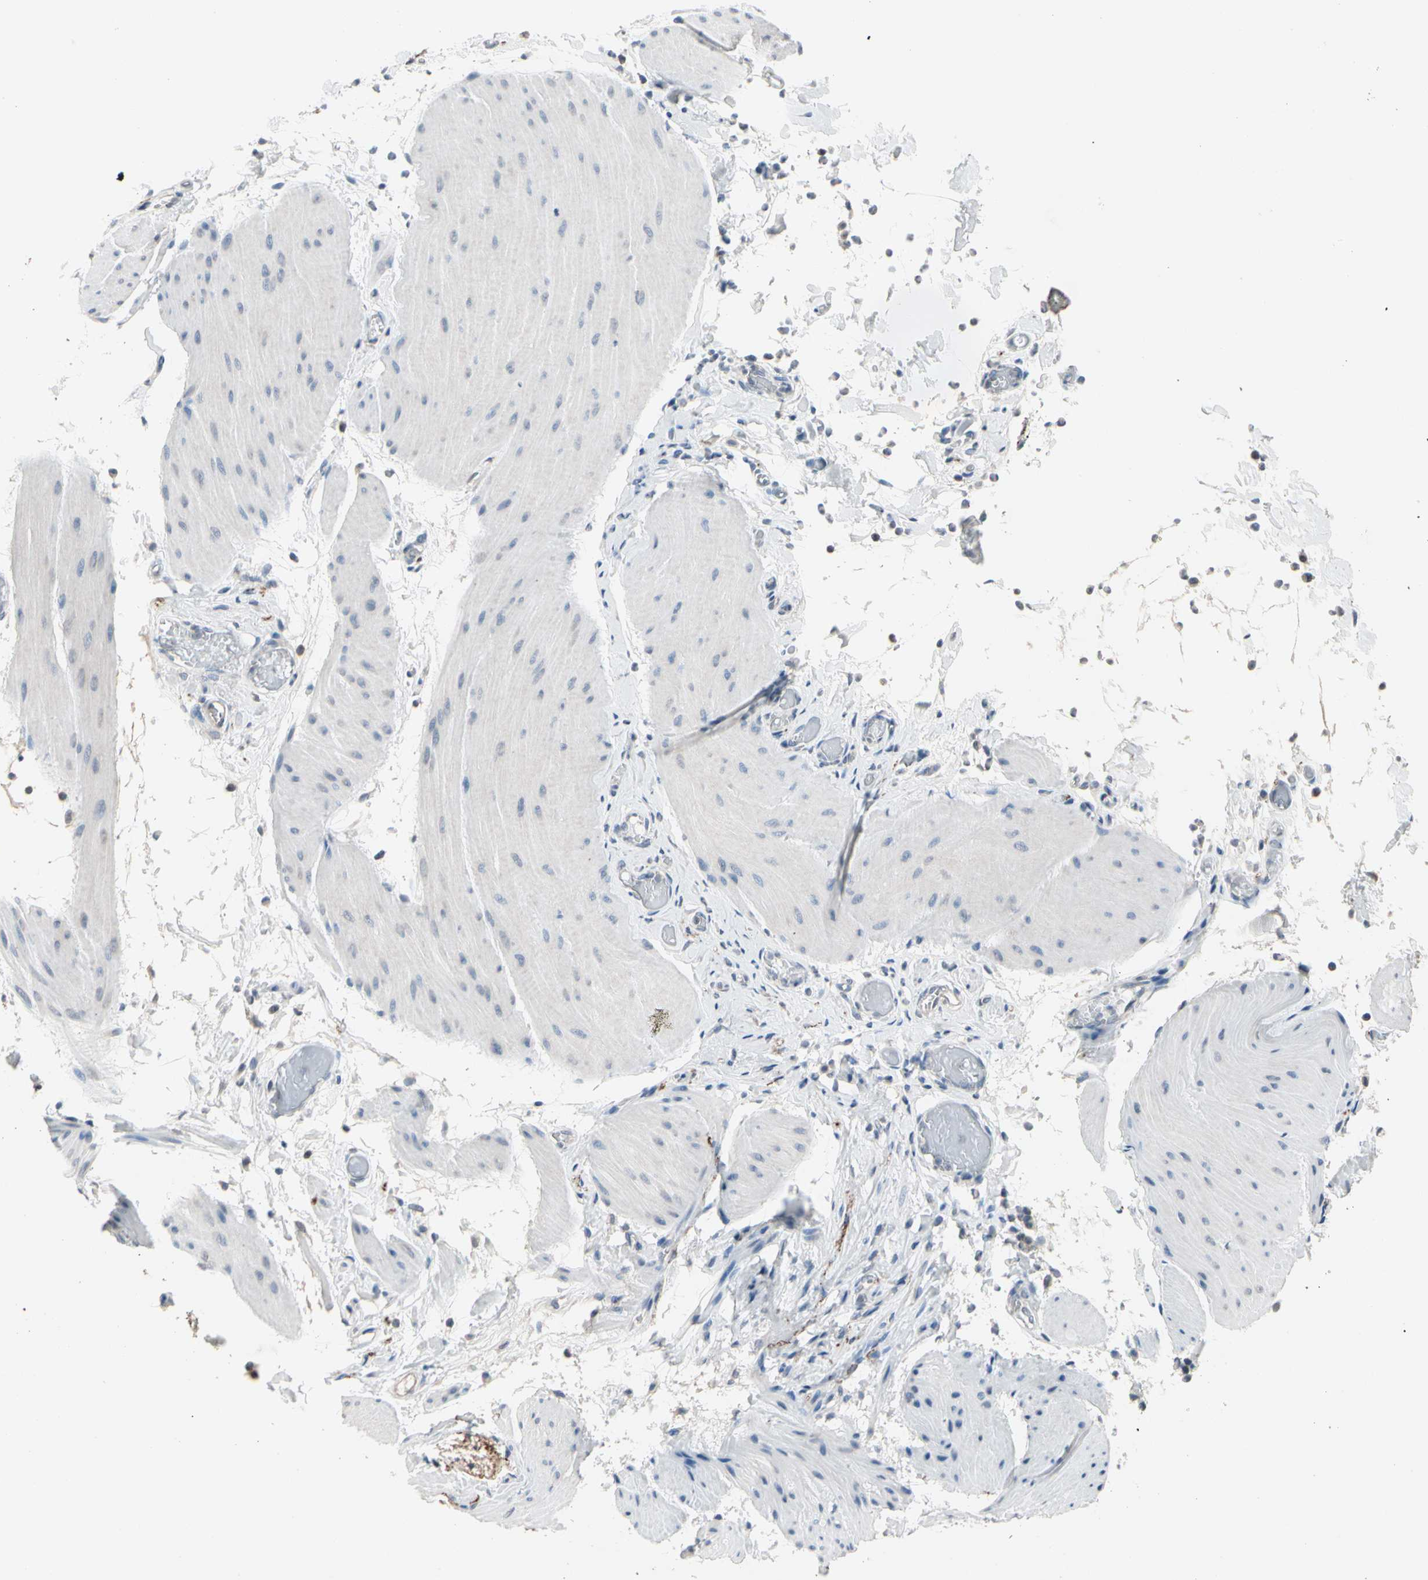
{"staining": {"intensity": "negative", "quantity": "none", "location": "none"}, "tissue": "smooth muscle", "cell_type": "Smooth muscle cells", "image_type": "normal", "snomed": [{"axis": "morphology", "description": "Normal tissue, NOS"}, {"axis": "topography", "description": "Smooth muscle"}, {"axis": "topography", "description": "Colon"}], "caption": "There is no significant staining in smooth muscle cells of smooth muscle. (Immunohistochemistry, brightfield microscopy, high magnification).", "gene": "SV2A", "patient": {"sex": "male", "age": 67}}